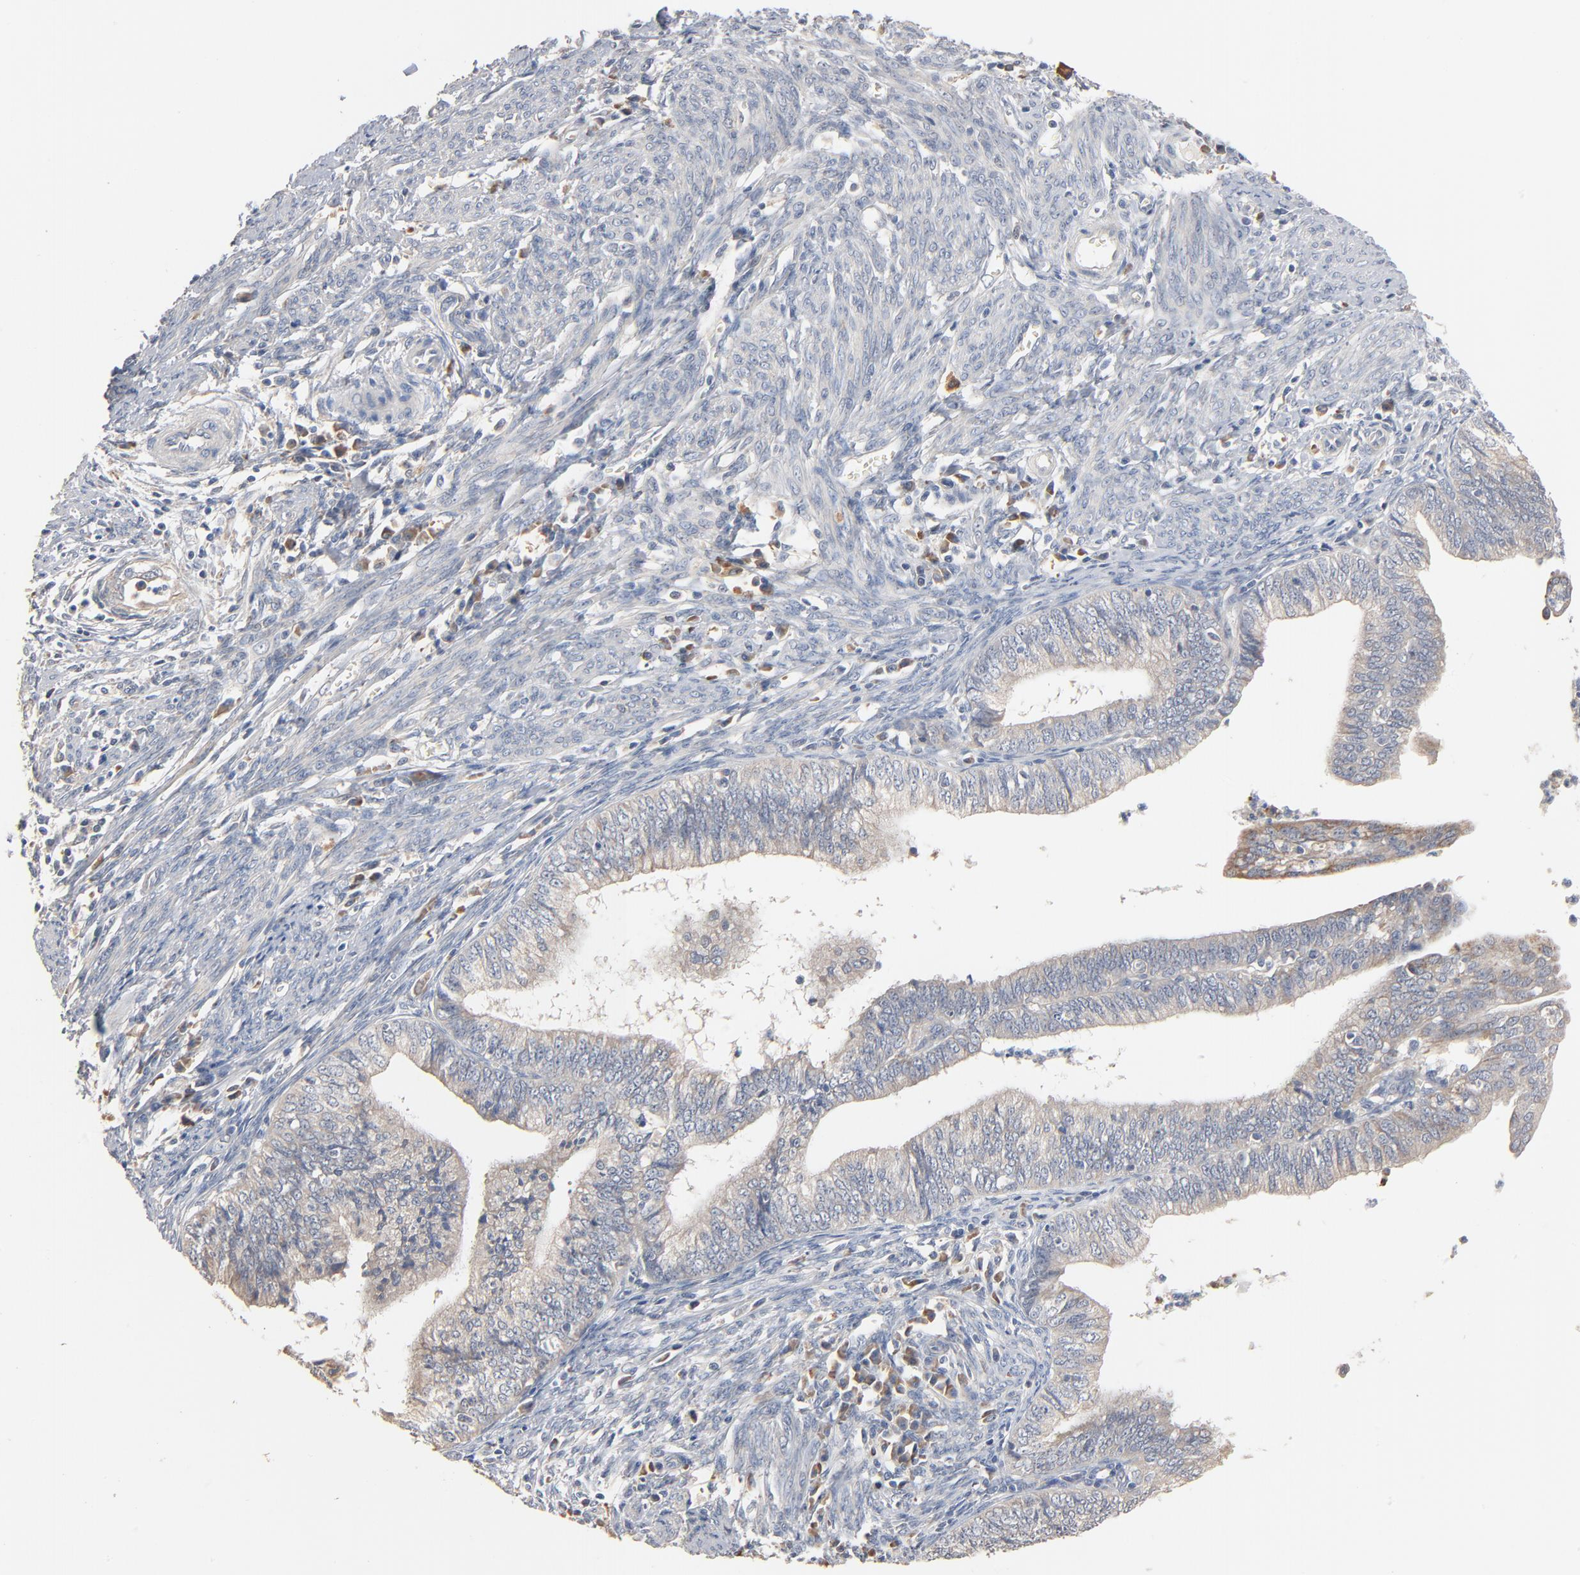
{"staining": {"intensity": "negative", "quantity": "none", "location": "none"}, "tissue": "endometrial cancer", "cell_type": "Tumor cells", "image_type": "cancer", "snomed": [{"axis": "morphology", "description": "Adenocarcinoma, NOS"}, {"axis": "topography", "description": "Endometrium"}], "caption": "Endometrial cancer was stained to show a protein in brown. There is no significant positivity in tumor cells. (Brightfield microscopy of DAB immunohistochemistry (IHC) at high magnification).", "gene": "ZDHHC8", "patient": {"sex": "female", "age": 66}}